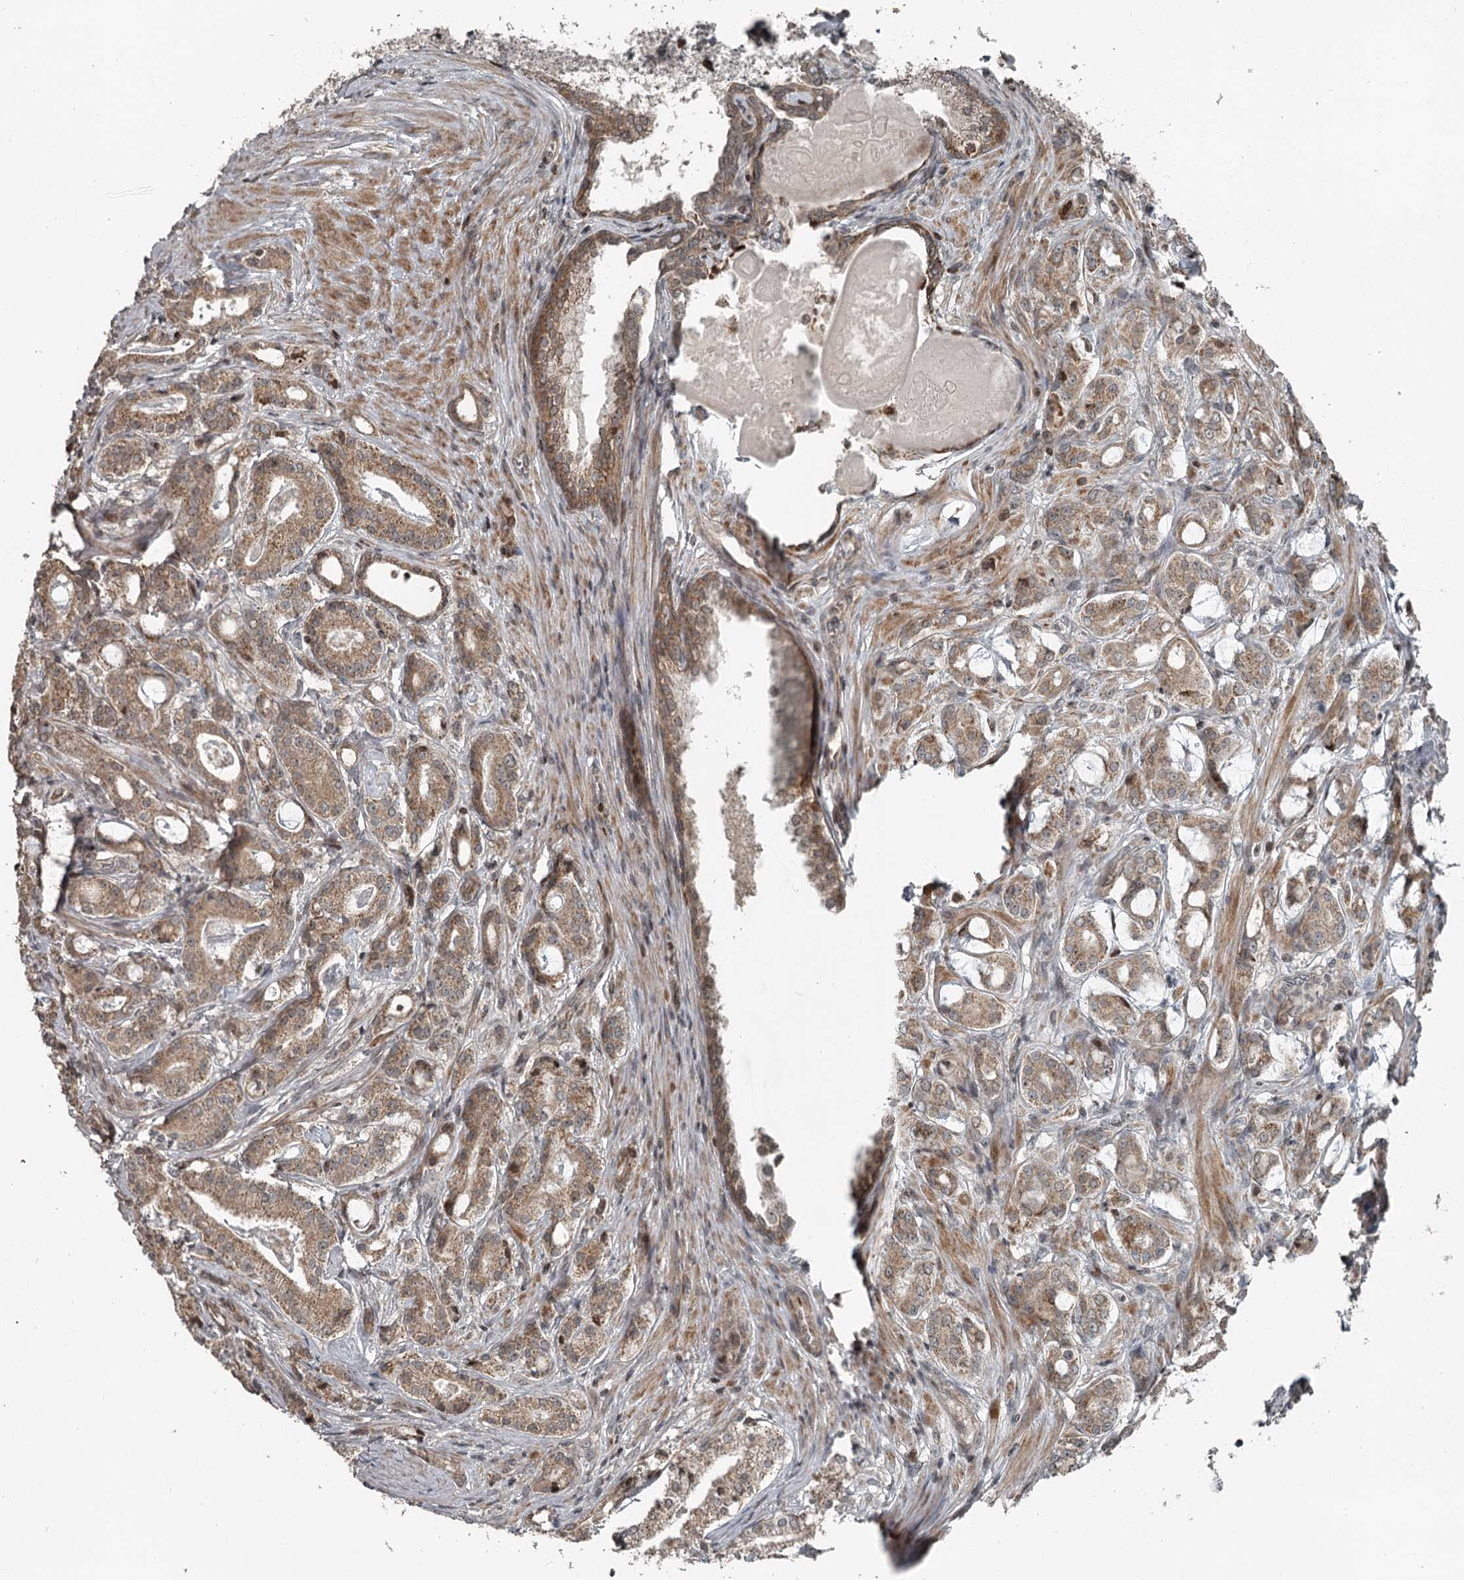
{"staining": {"intensity": "moderate", "quantity": ">75%", "location": "cytoplasmic/membranous"}, "tissue": "prostate cancer", "cell_type": "Tumor cells", "image_type": "cancer", "snomed": [{"axis": "morphology", "description": "Adenocarcinoma, High grade"}, {"axis": "topography", "description": "Prostate"}], "caption": "Immunohistochemistry (IHC) (DAB) staining of human prostate adenocarcinoma (high-grade) displays moderate cytoplasmic/membranous protein expression in approximately >75% of tumor cells.", "gene": "RASSF8", "patient": {"sex": "male", "age": 63}}